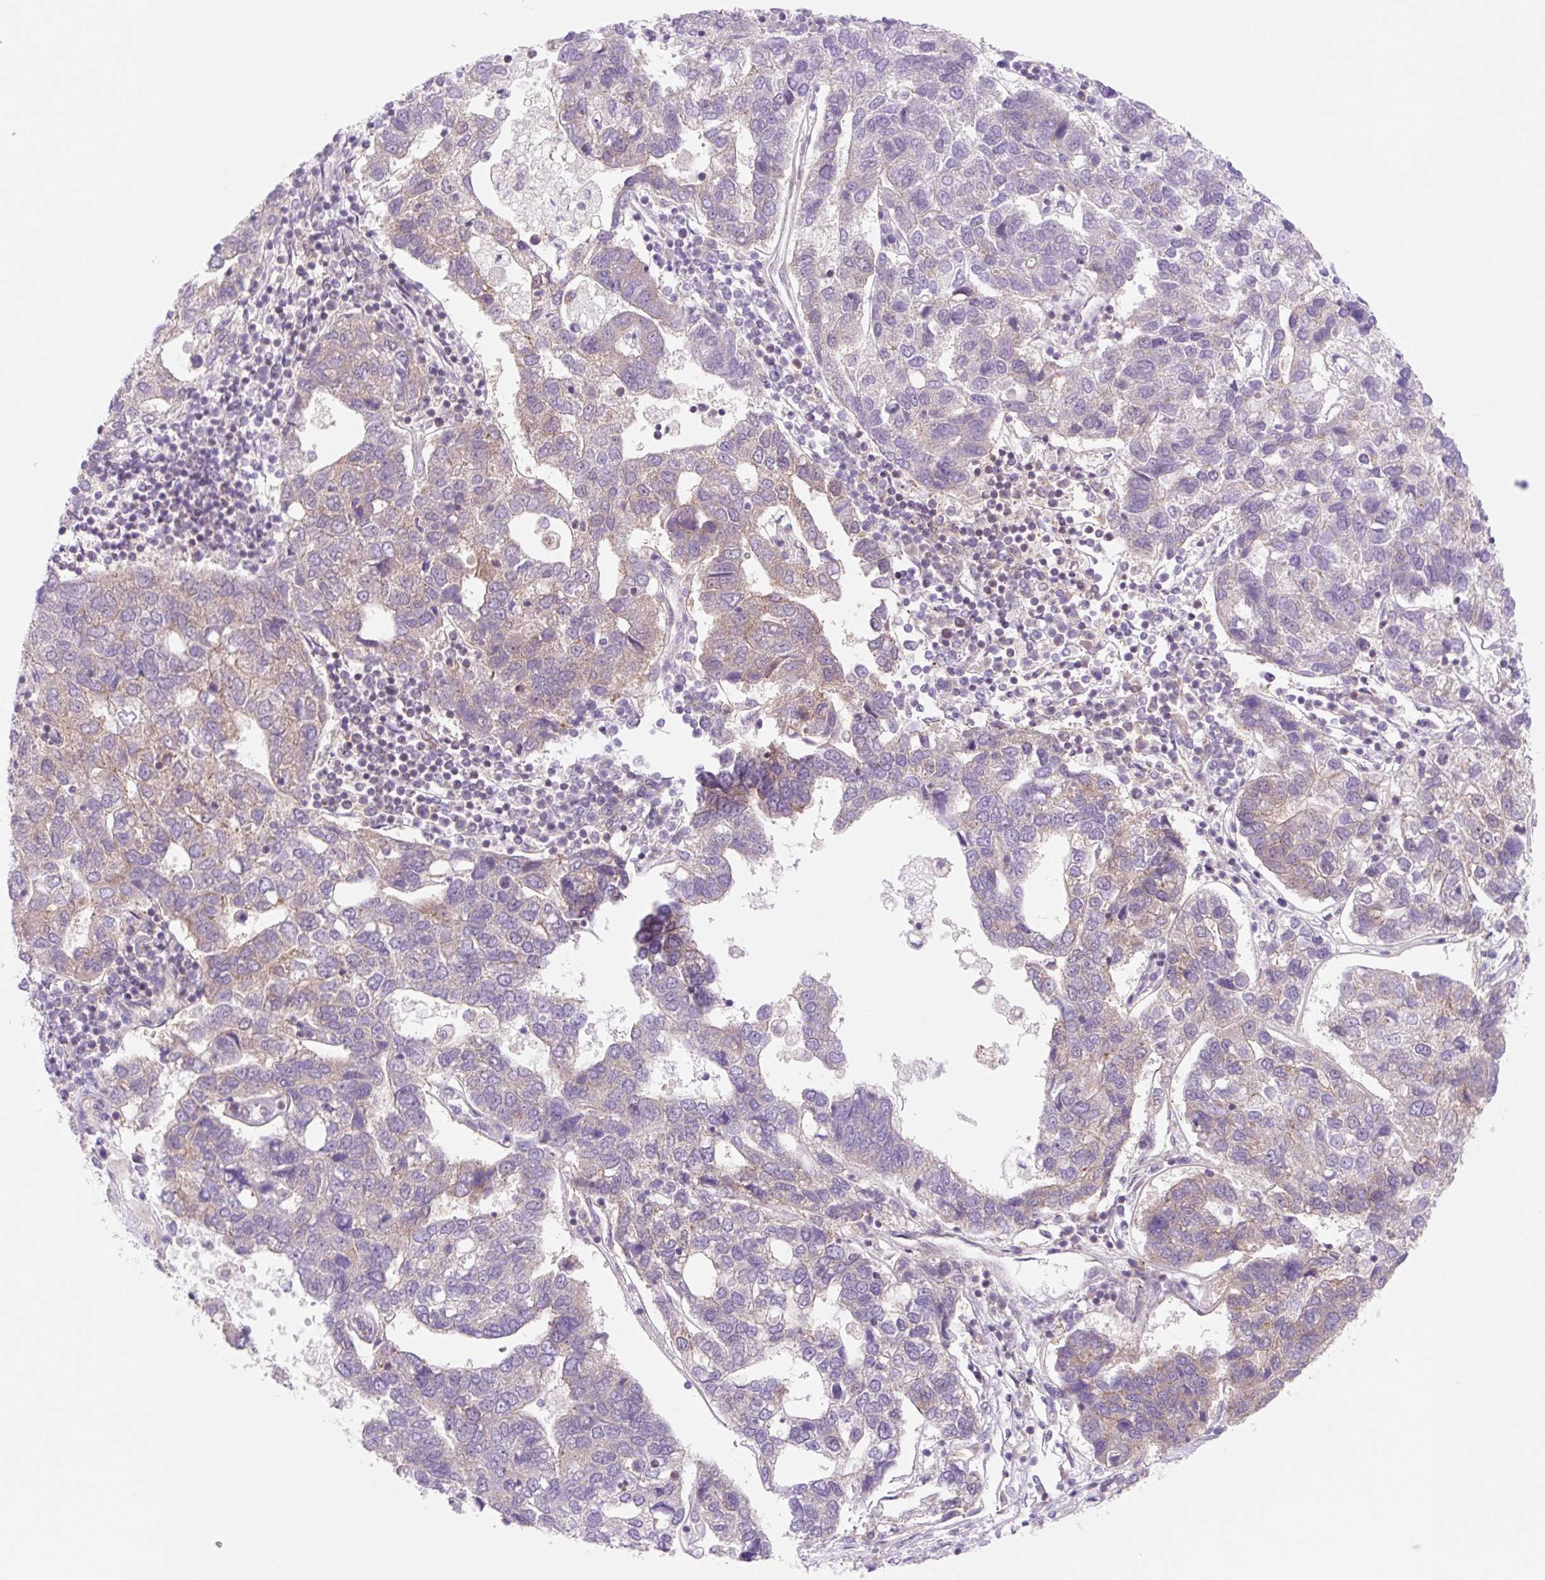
{"staining": {"intensity": "weak", "quantity": "<25%", "location": "cytoplasmic/membranous"}, "tissue": "pancreatic cancer", "cell_type": "Tumor cells", "image_type": "cancer", "snomed": [{"axis": "morphology", "description": "Adenocarcinoma, NOS"}, {"axis": "topography", "description": "Pancreas"}], "caption": "DAB immunohistochemical staining of human pancreatic cancer (adenocarcinoma) reveals no significant staining in tumor cells. Nuclei are stained in blue.", "gene": "VPS4A", "patient": {"sex": "female", "age": 61}}